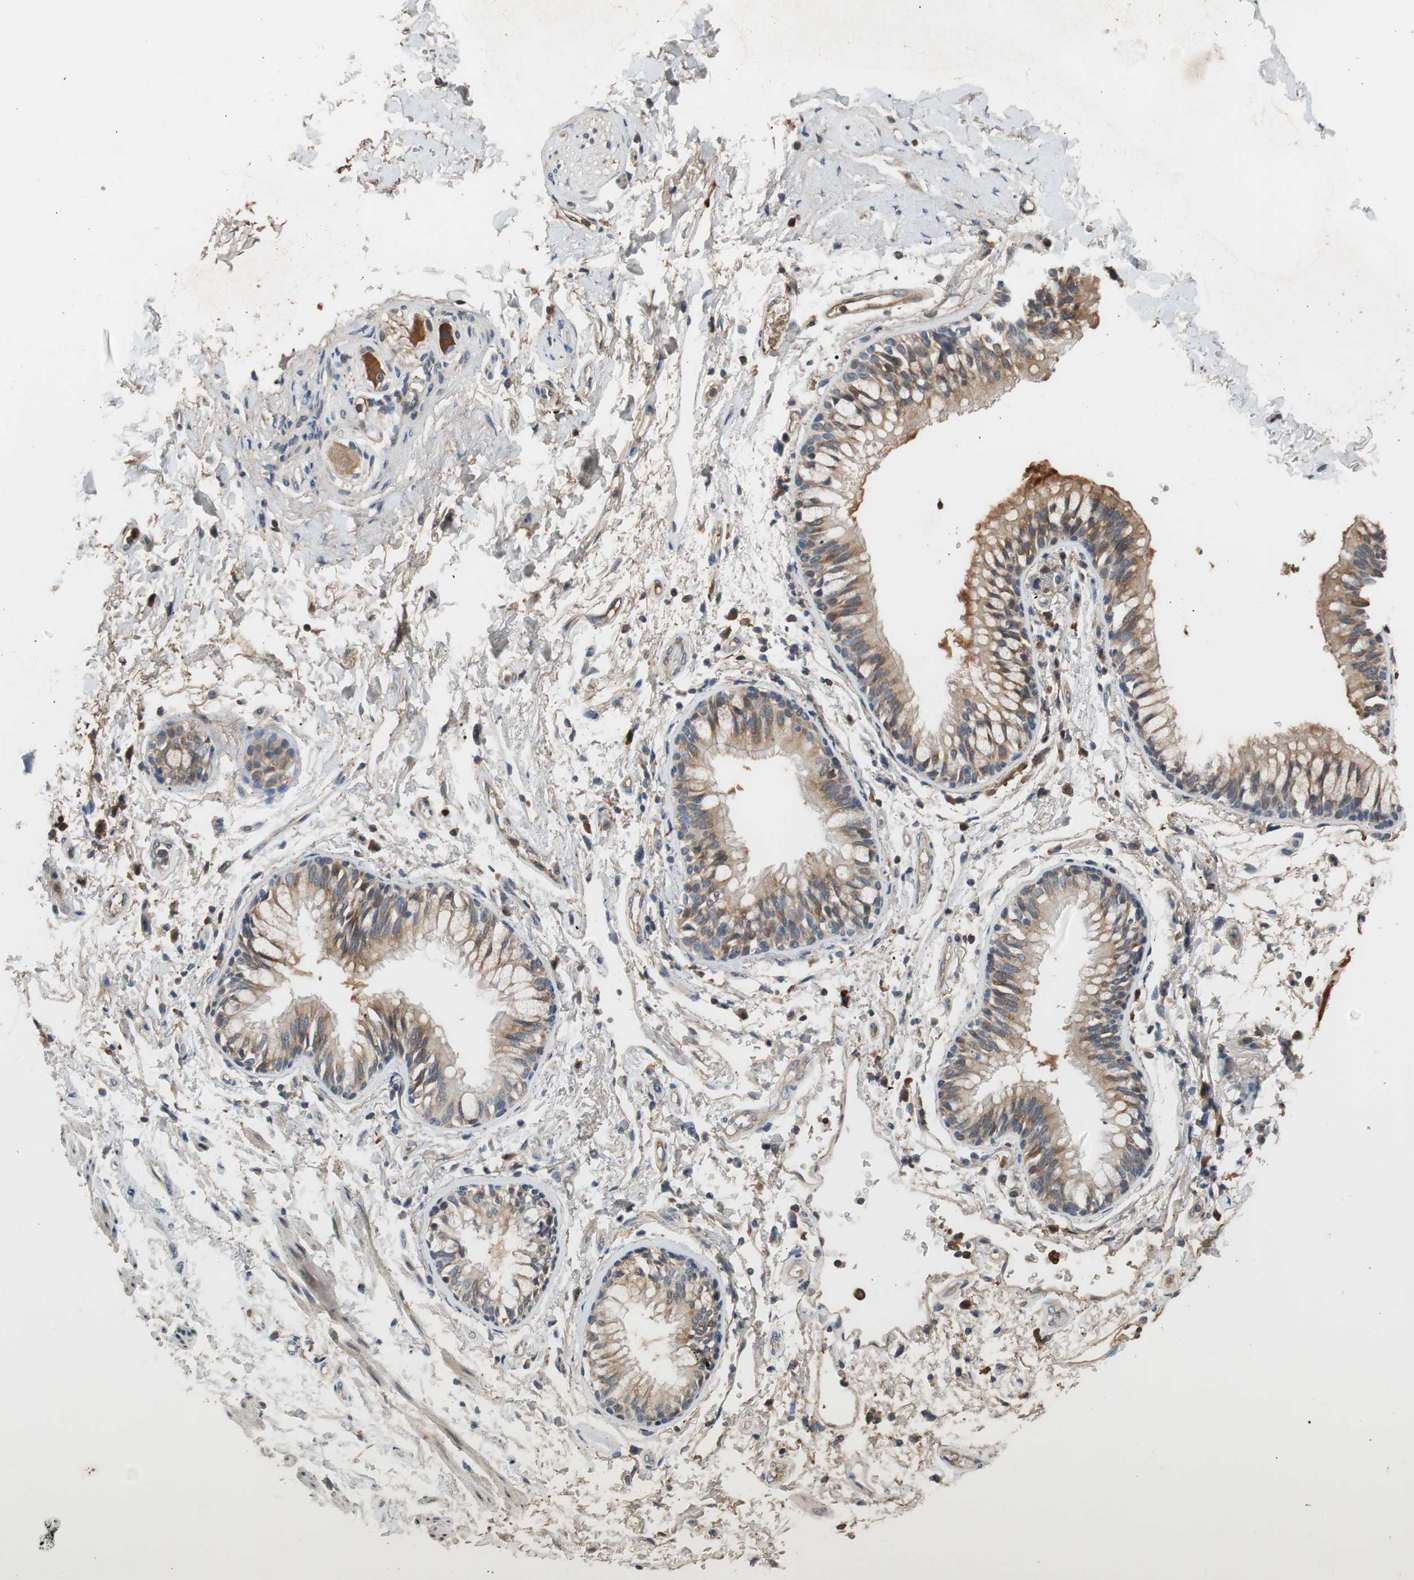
{"staining": {"intensity": "moderate", "quantity": ">75%", "location": "cytoplasmic/membranous"}, "tissue": "adipose tissue", "cell_type": "Adipocytes", "image_type": "normal", "snomed": [{"axis": "morphology", "description": "Normal tissue, NOS"}, {"axis": "topography", "description": "Cartilage tissue"}, {"axis": "topography", "description": "Bronchus"}], "caption": "Protein staining of normal adipose tissue shows moderate cytoplasmic/membranous positivity in approximately >75% of adipocytes.", "gene": "C4A", "patient": {"sex": "female", "age": 73}}